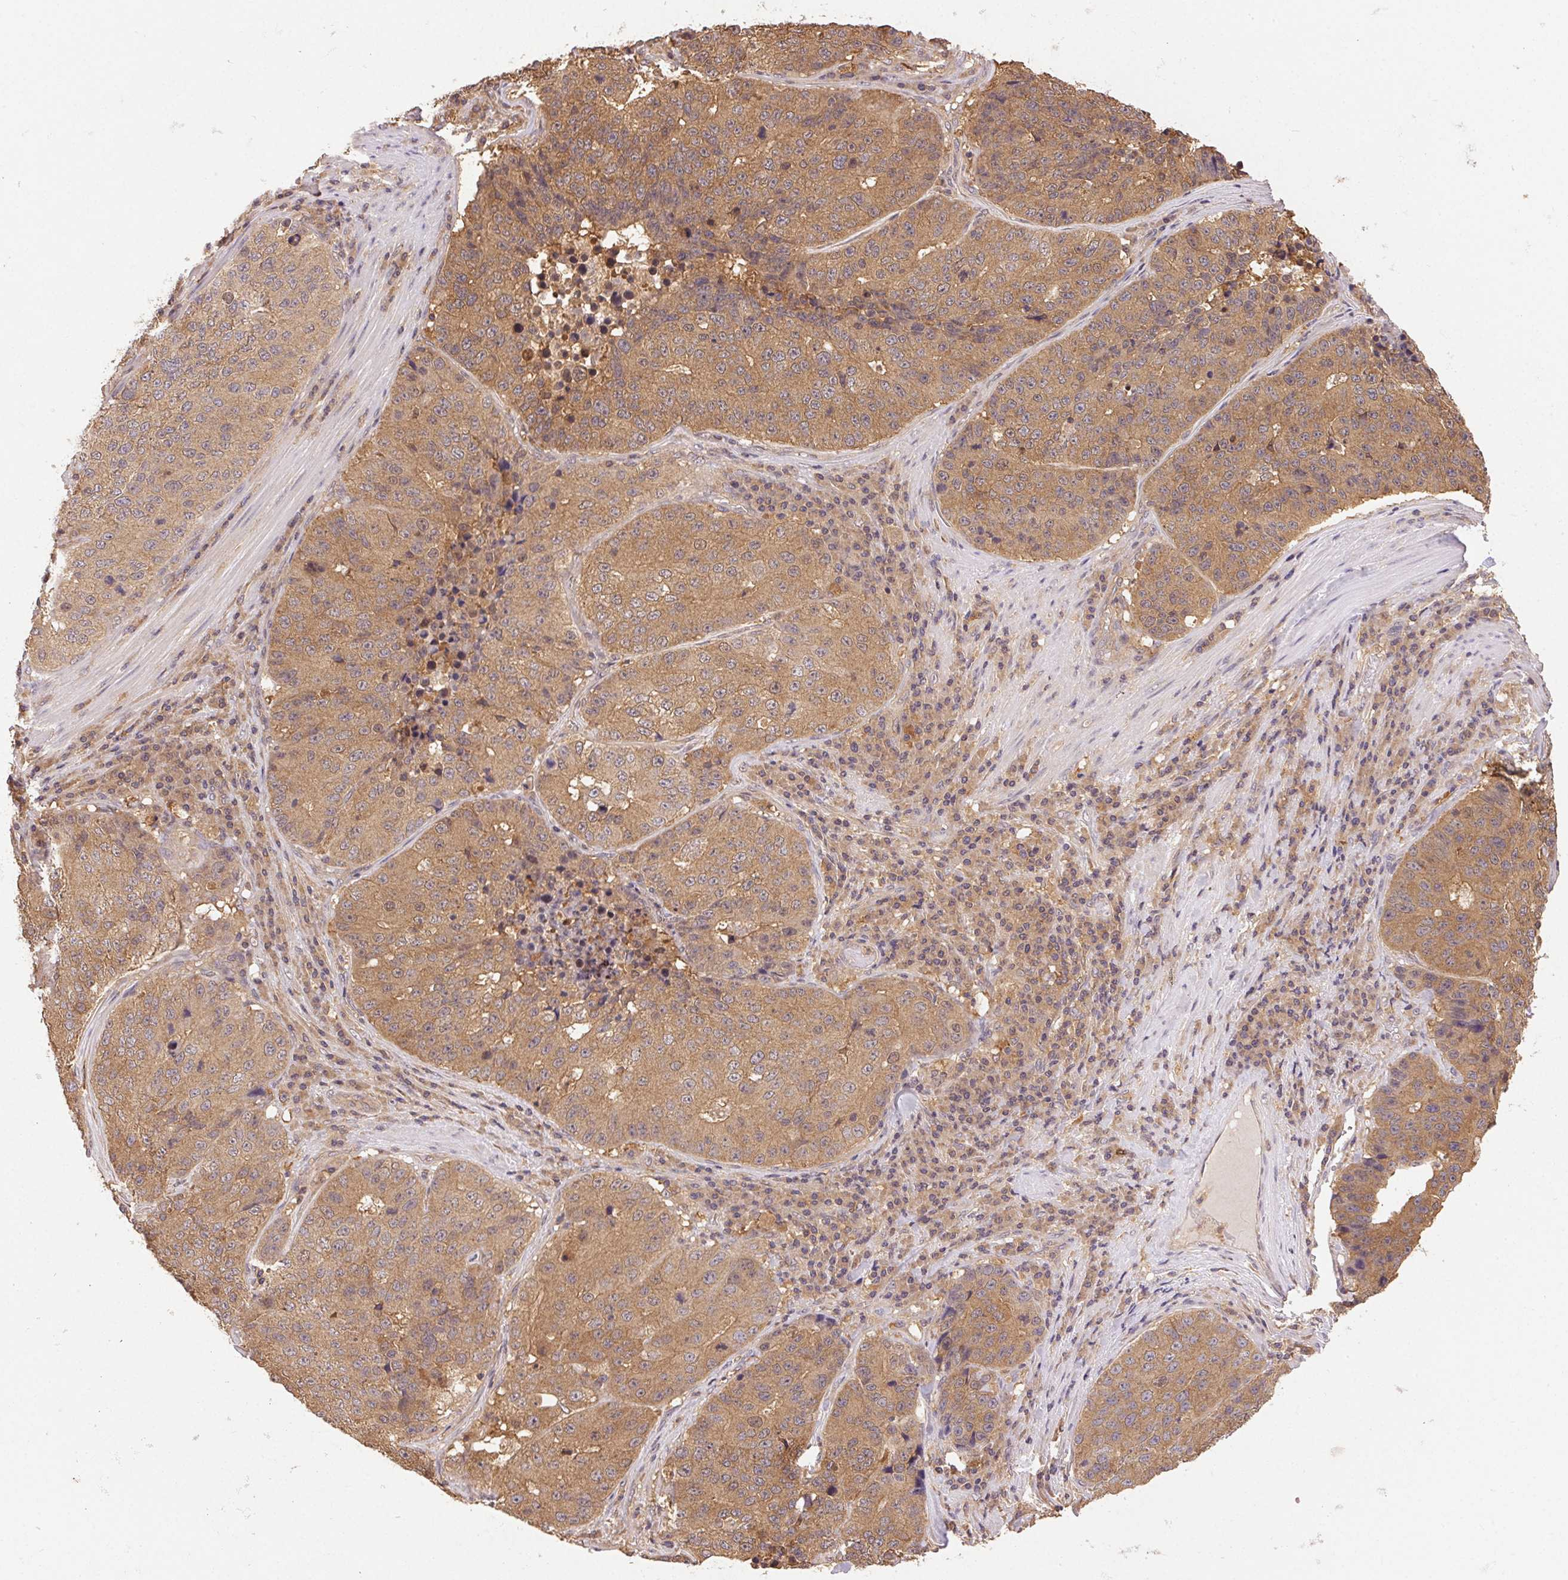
{"staining": {"intensity": "moderate", "quantity": ">75%", "location": "cytoplasmic/membranous"}, "tissue": "stomach cancer", "cell_type": "Tumor cells", "image_type": "cancer", "snomed": [{"axis": "morphology", "description": "Adenocarcinoma, NOS"}, {"axis": "topography", "description": "Stomach"}], "caption": "This photomicrograph shows immunohistochemistry staining of stomach adenocarcinoma, with medium moderate cytoplasmic/membranous staining in about >75% of tumor cells.", "gene": "GDI2", "patient": {"sex": "male", "age": 71}}